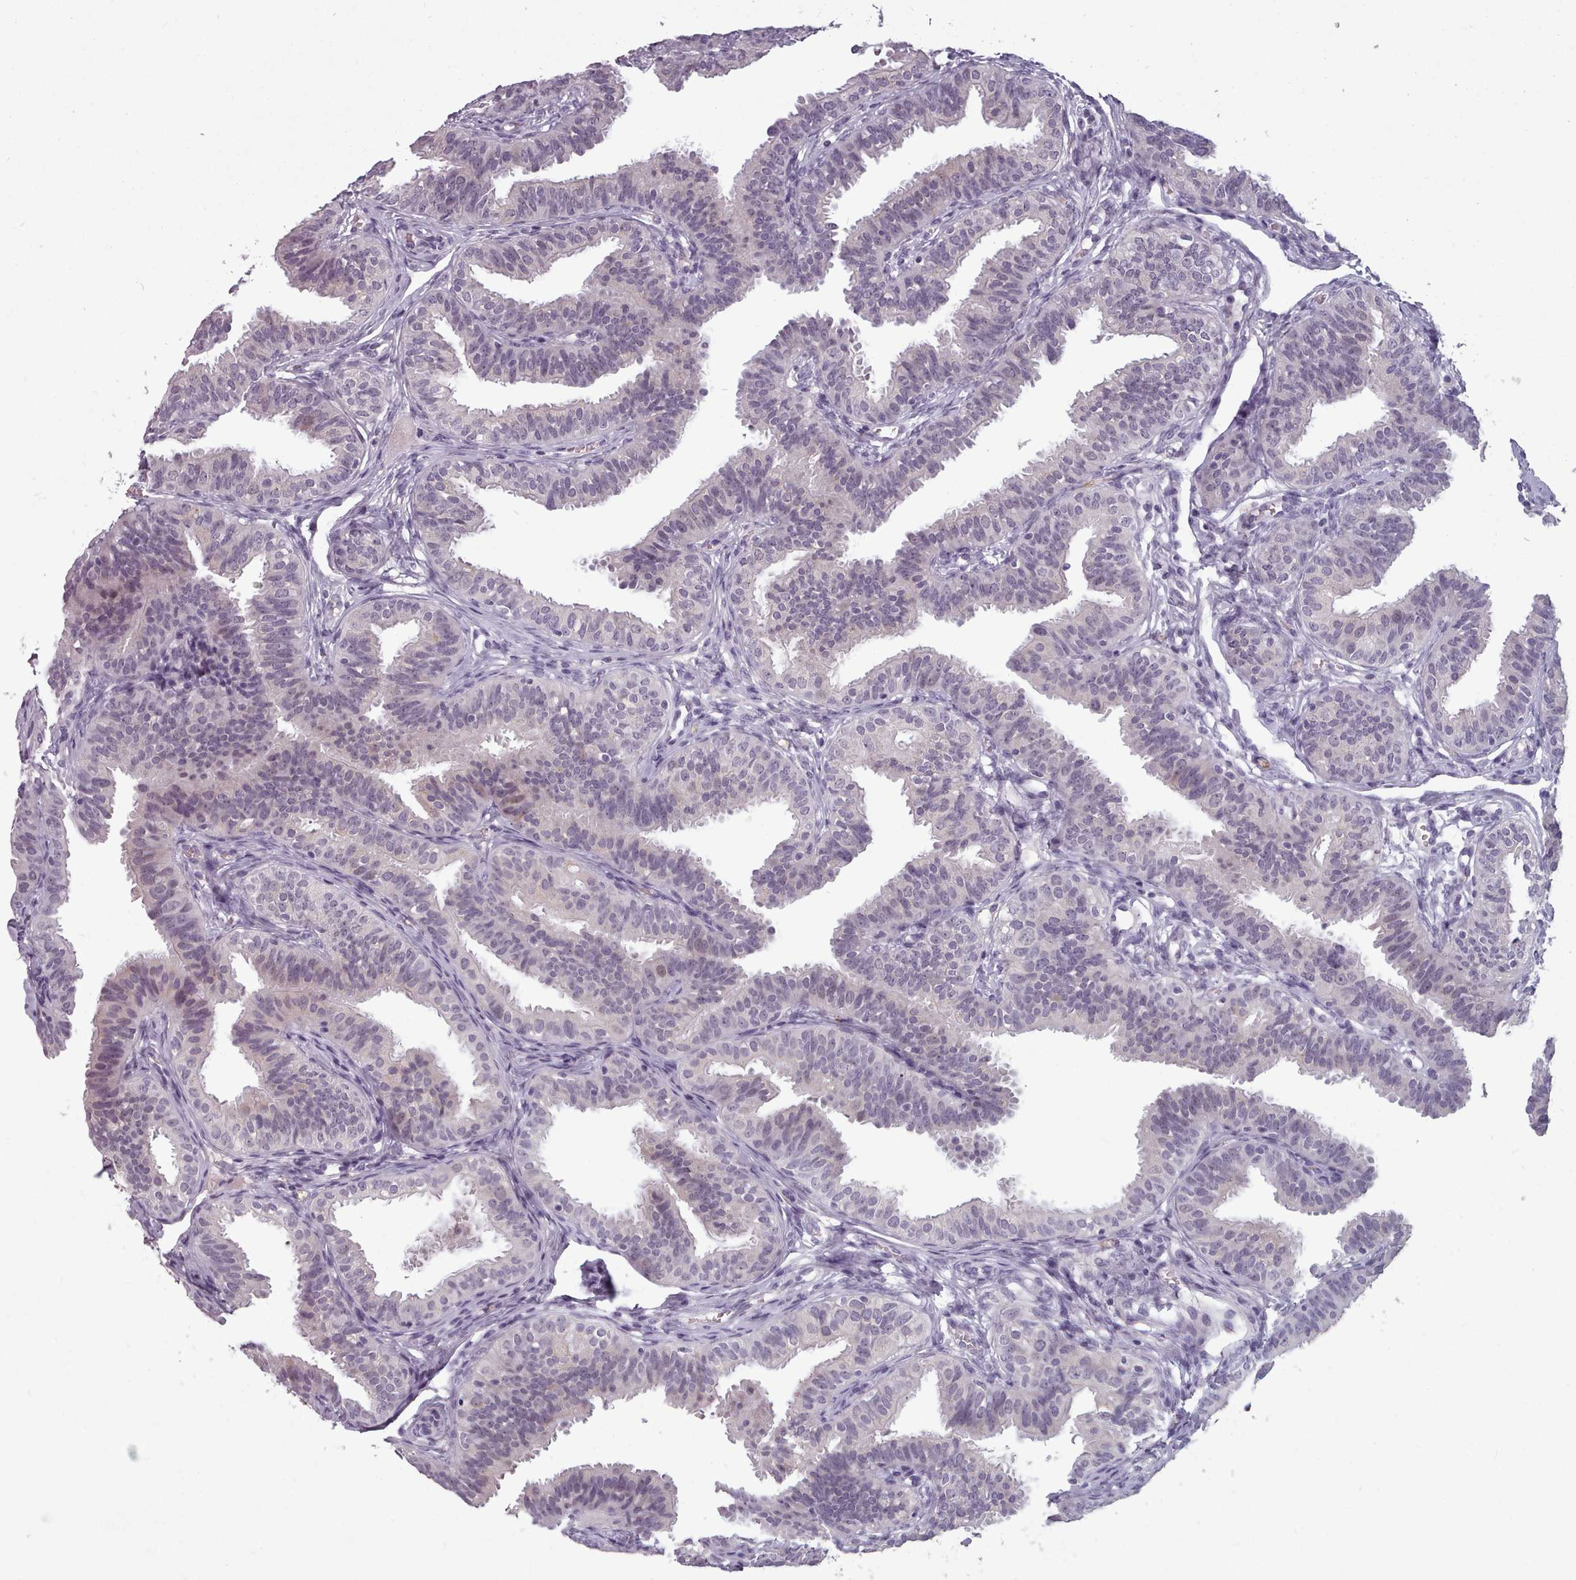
{"staining": {"intensity": "negative", "quantity": "none", "location": "none"}, "tissue": "fallopian tube", "cell_type": "Glandular cells", "image_type": "normal", "snomed": [{"axis": "morphology", "description": "Normal tissue, NOS"}, {"axis": "topography", "description": "Fallopian tube"}], "caption": "Histopathology image shows no significant protein positivity in glandular cells of normal fallopian tube.", "gene": "PBX4", "patient": {"sex": "female", "age": 35}}